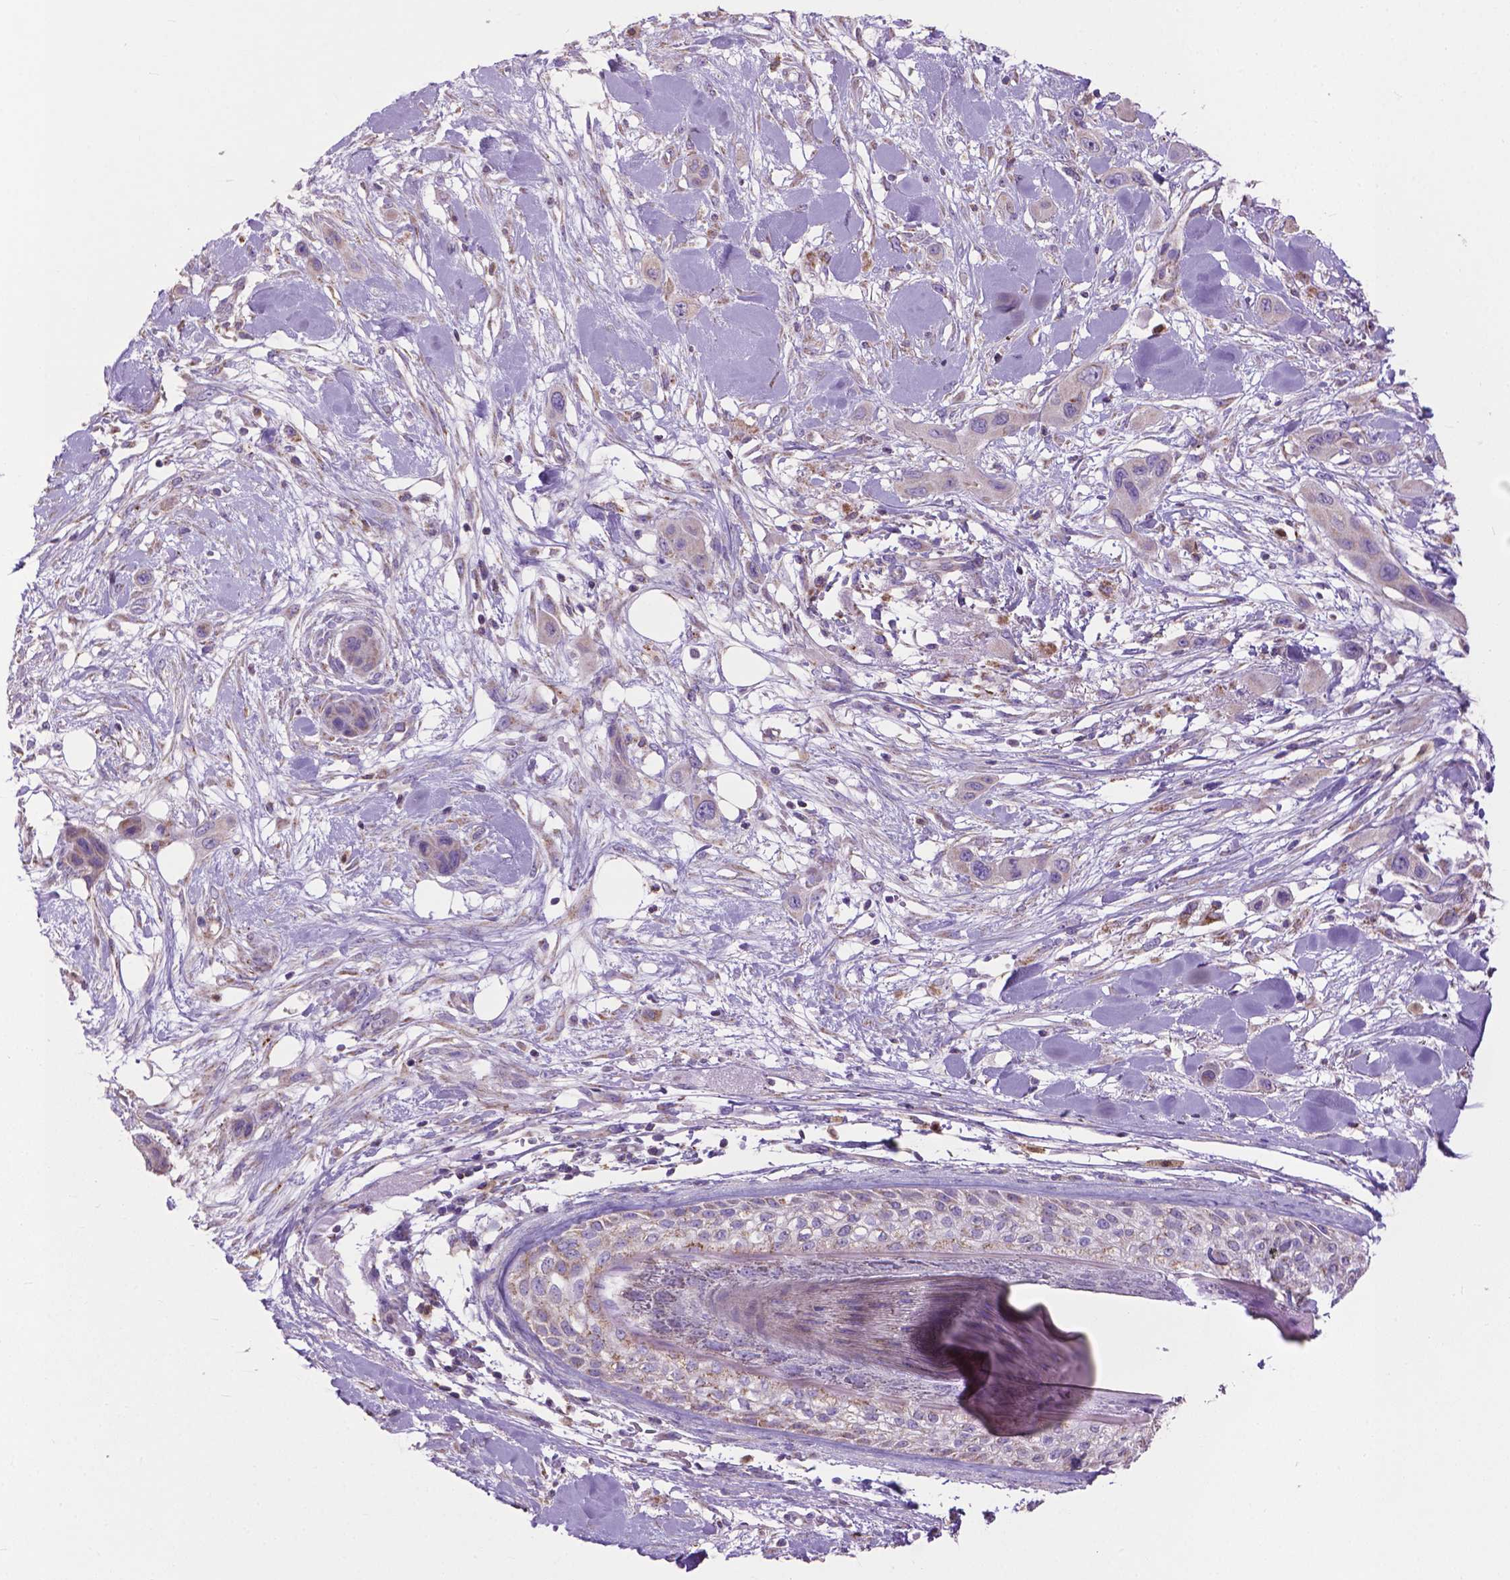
{"staining": {"intensity": "negative", "quantity": "none", "location": "none"}, "tissue": "skin cancer", "cell_type": "Tumor cells", "image_type": "cancer", "snomed": [{"axis": "morphology", "description": "Squamous cell carcinoma, NOS"}, {"axis": "topography", "description": "Skin"}], "caption": "IHC micrograph of neoplastic tissue: skin cancer stained with DAB (3,3'-diaminobenzidine) demonstrates no significant protein expression in tumor cells.", "gene": "VDAC1", "patient": {"sex": "male", "age": 79}}